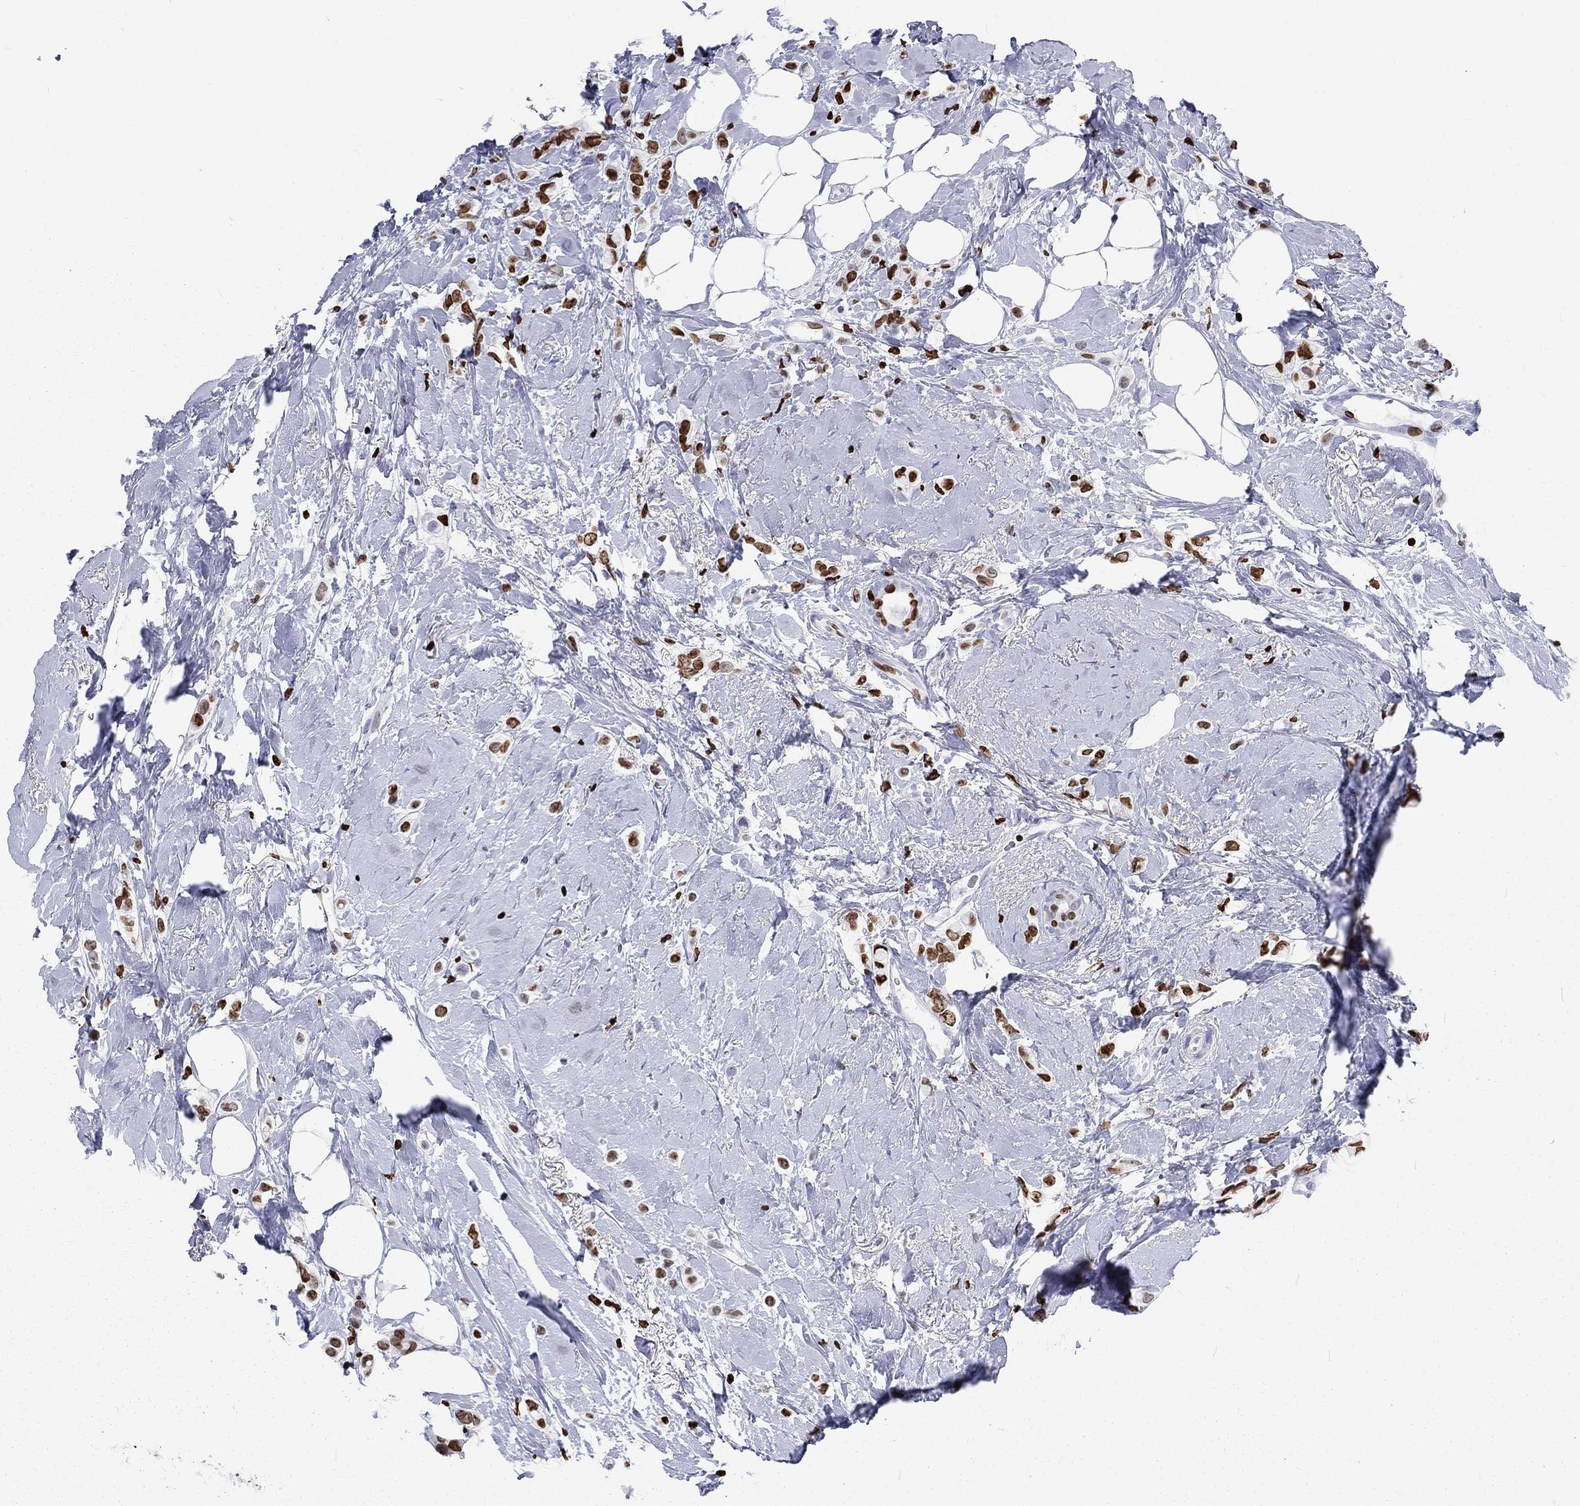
{"staining": {"intensity": "strong", "quantity": "25%-75%", "location": "nuclear"}, "tissue": "breast cancer", "cell_type": "Tumor cells", "image_type": "cancer", "snomed": [{"axis": "morphology", "description": "Lobular carcinoma"}, {"axis": "topography", "description": "Breast"}], "caption": "Breast cancer (lobular carcinoma) tissue displays strong nuclear staining in about 25%-75% of tumor cells", "gene": "H1-5", "patient": {"sex": "female", "age": 66}}